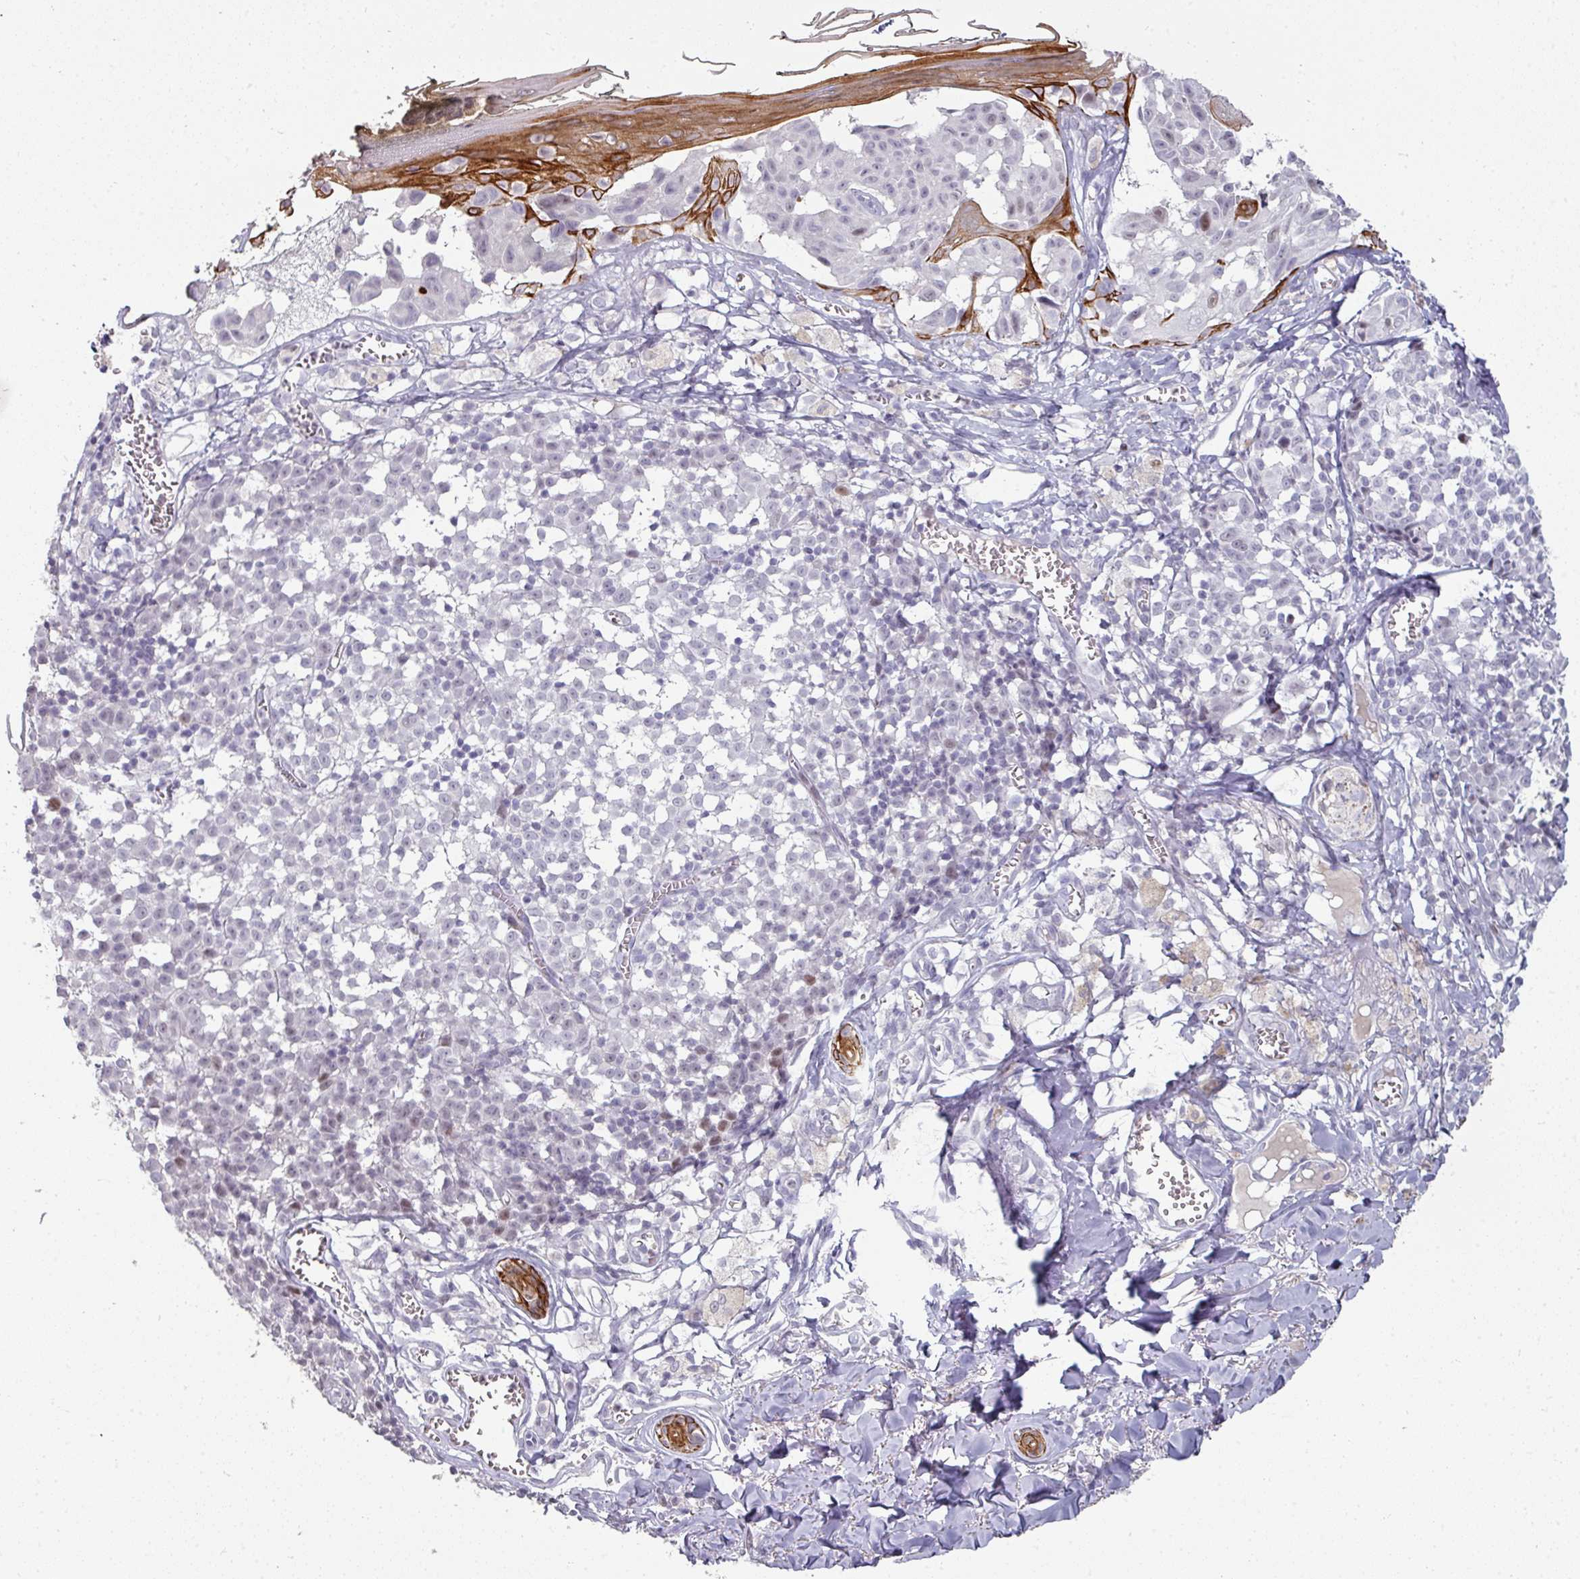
{"staining": {"intensity": "negative", "quantity": "none", "location": "none"}, "tissue": "melanoma", "cell_type": "Tumor cells", "image_type": "cancer", "snomed": [{"axis": "morphology", "description": "Malignant melanoma, NOS"}, {"axis": "topography", "description": "Skin"}], "caption": "This is an IHC image of melanoma. There is no staining in tumor cells.", "gene": "GTF2H3", "patient": {"sex": "female", "age": 43}}